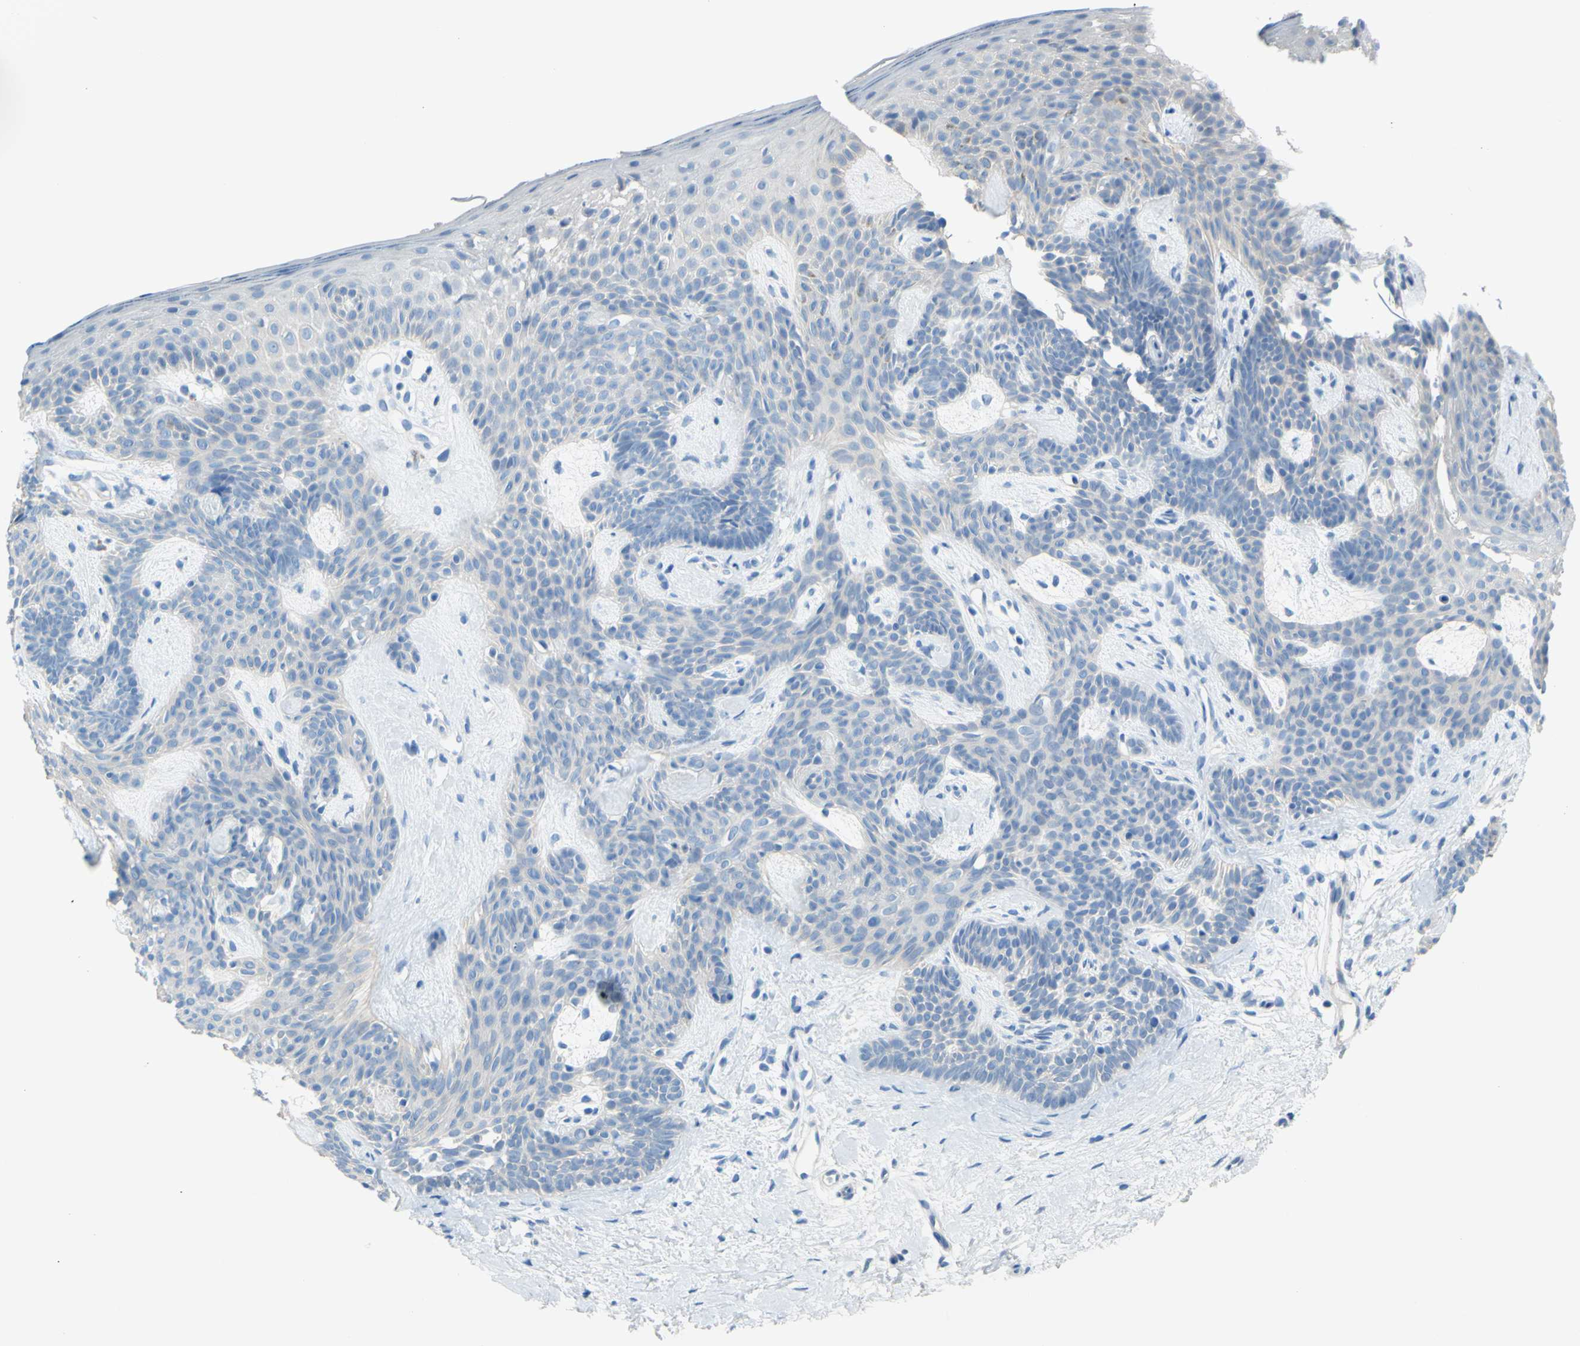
{"staining": {"intensity": "negative", "quantity": "none", "location": "none"}, "tissue": "skin cancer", "cell_type": "Tumor cells", "image_type": "cancer", "snomed": [{"axis": "morphology", "description": "Developmental malformation"}, {"axis": "morphology", "description": "Basal cell carcinoma"}, {"axis": "topography", "description": "Skin"}], "caption": "Immunohistochemistry (IHC) of skin basal cell carcinoma demonstrates no expression in tumor cells.", "gene": "SLC1A2", "patient": {"sex": "female", "age": 62}}